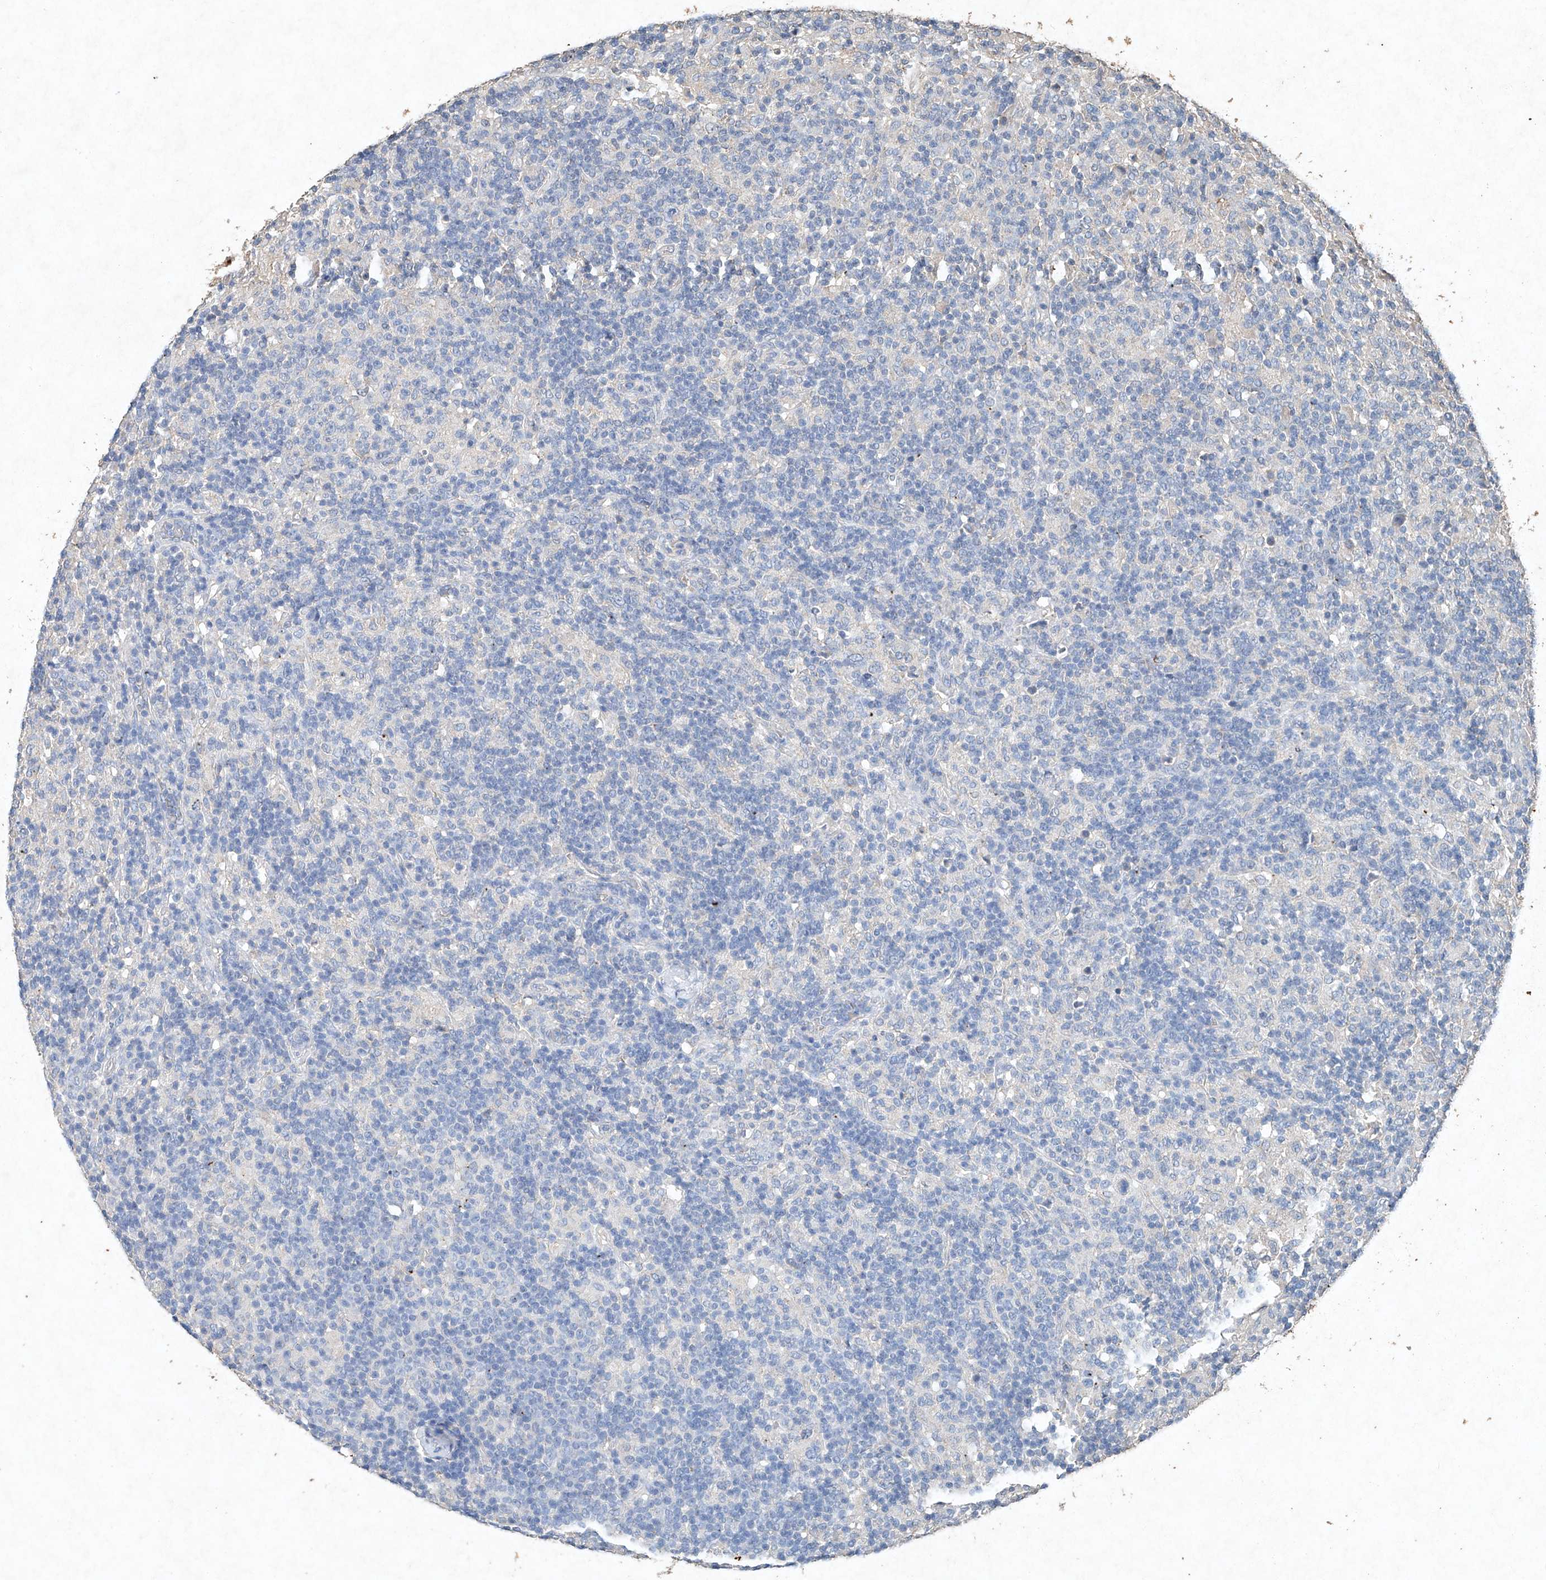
{"staining": {"intensity": "negative", "quantity": "none", "location": "none"}, "tissue": "lymphoma", "cell_type": "Tumor cells", "image_type": "cancer", "snomed": [{"axis": "morphology", "description": "Hodgkin's disease, NOS"}, {"axis": "topography", "description": "Lymph node"}], "caption": "Immunohistochemistry photomicrograph of neoplastic tissue: Hodgkin's disease stained with DAB displays no significant protein staining in tumor cells.", "gene": "STK3", "patient": {"sex": "male", "age": 70}}